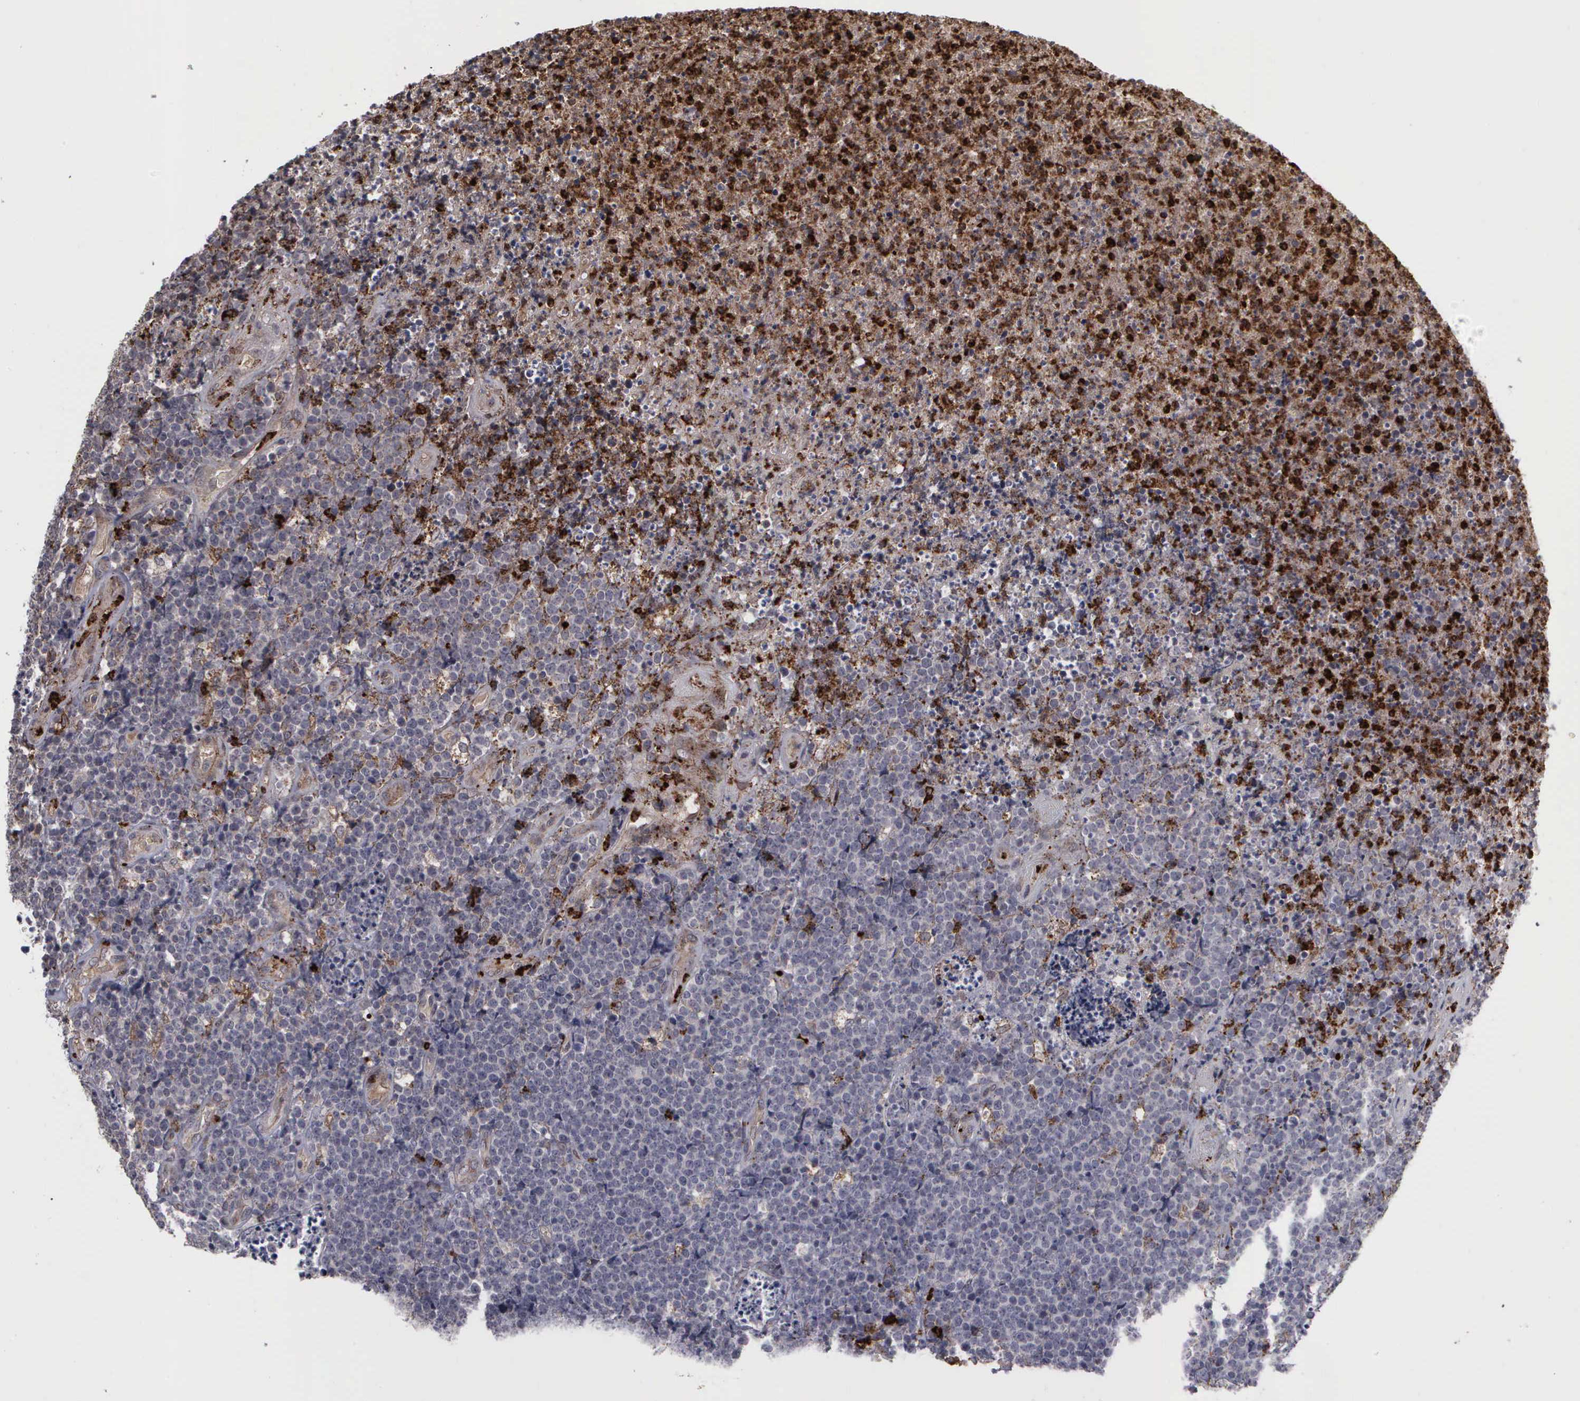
{"staining": {"intensity": "moderate", "quantity": "25%-75%", "location": "cytoplasmic/membranous,nuclear"}, "tissue": "lymphoma", "cell_type": "Tumor cells", "image_type": "cancer", "snomed": [{"axis": "morphology", "description": "Malignant lymphoma, non-Hodgkin's type, High grade"}, {"axis": "topography", "description": "Small intestine"}, {"axis": "topography", "description": "Colon"}], "caption": "The micrograph demonstrates a brown stain indicating the presence of a protein in the cytoplasmic/membranous and nuclear of tumor cells in lymphoma.", "gene": "MMP9", "patient": {"sex": "male", "age": 8}}